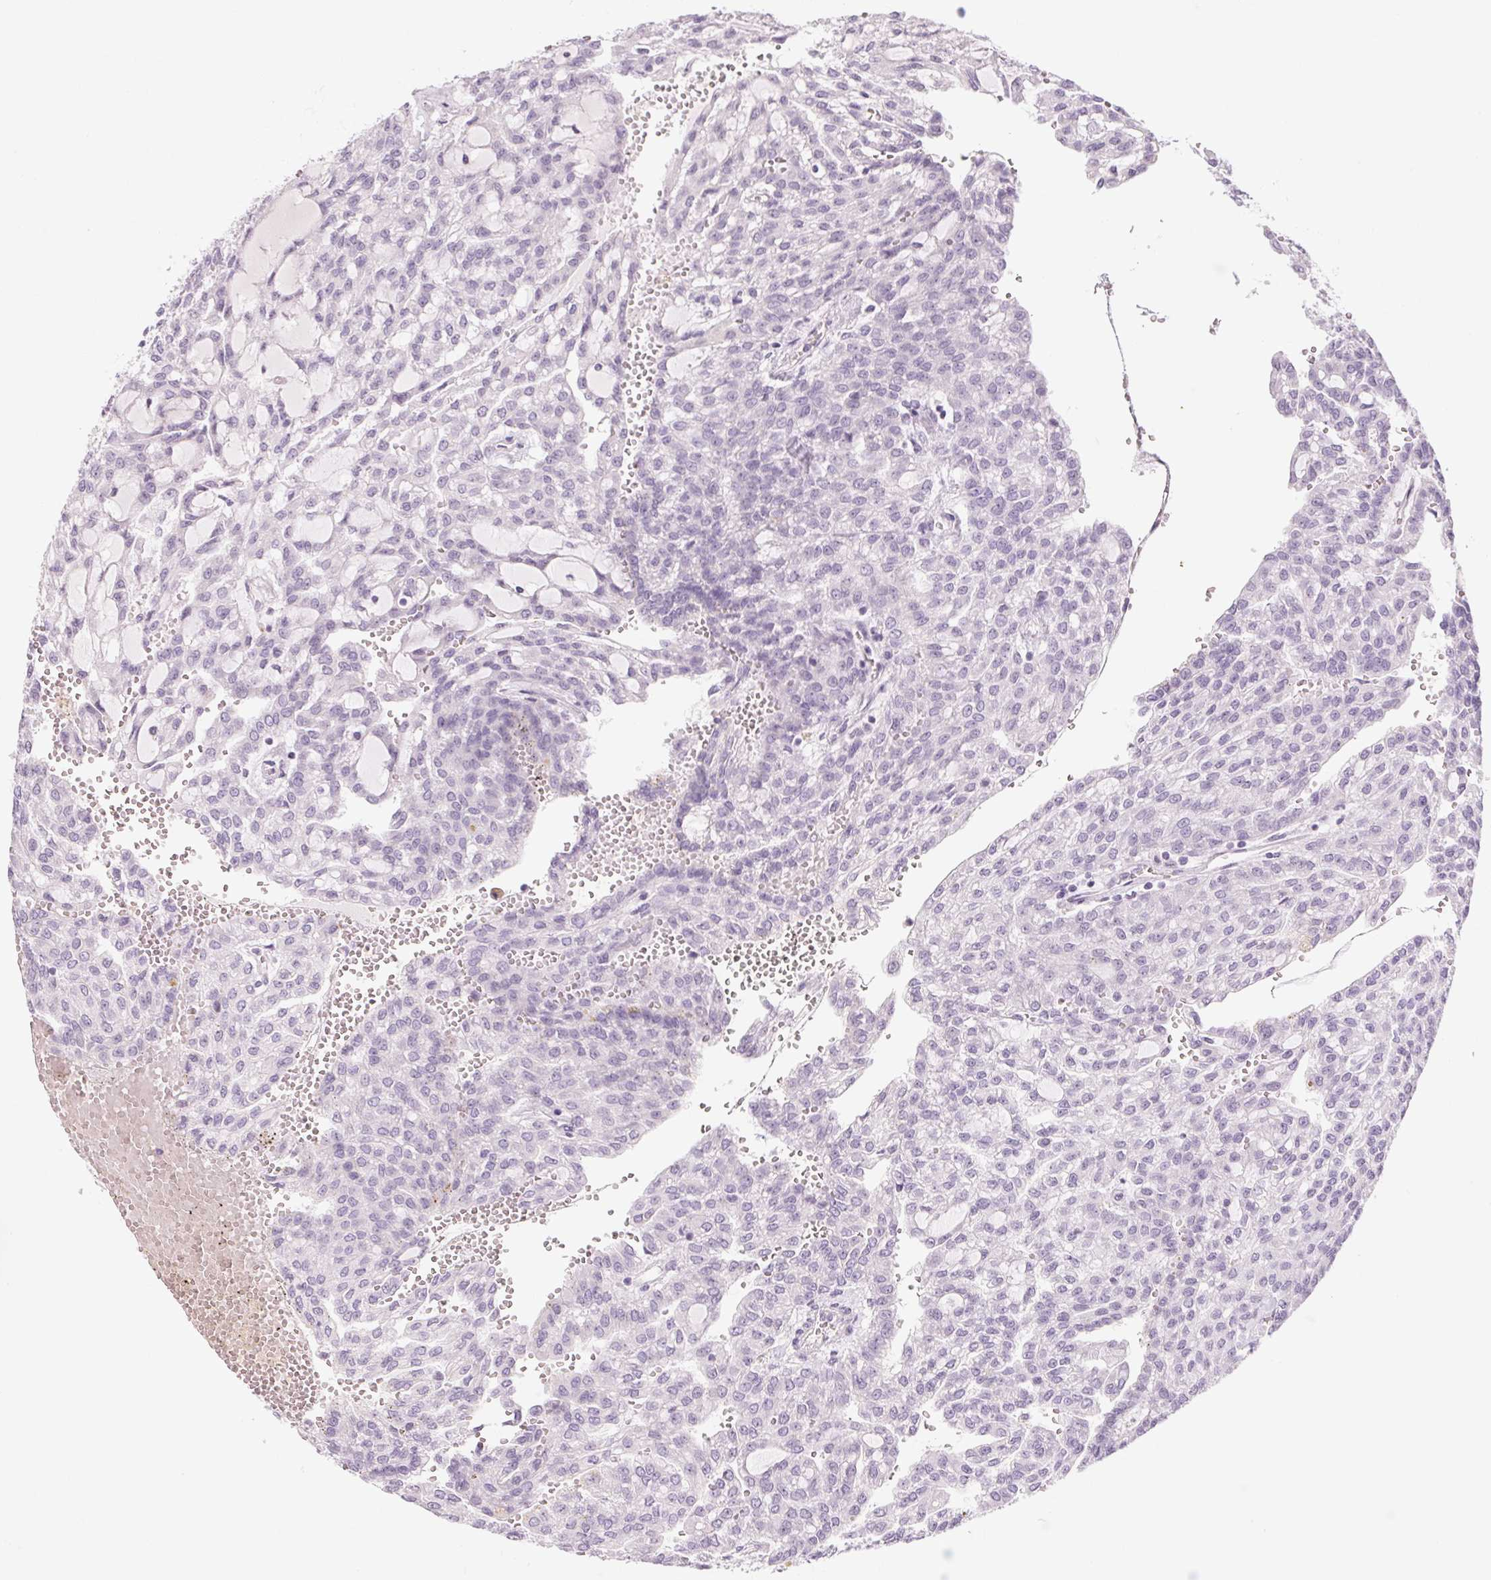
{"staining": {"intensity": "negative", "quantity": "none", "location": "none"}, "tissue": "renal cancer", "cell_type": "Tumor cells", "image_type": "cancer", "snomed": [{"axis": "morphology", "description": "Adenocarcinoma, NOS"}, {"axis": "topography", "description": "Kidney"}], "caption": "Immunohistochemical staining of human renal adenocarcinoma demonstrates no significant staining in tumor cells.", "gene": "RPTN", "patient": {"sex": "male", "age": 63}}